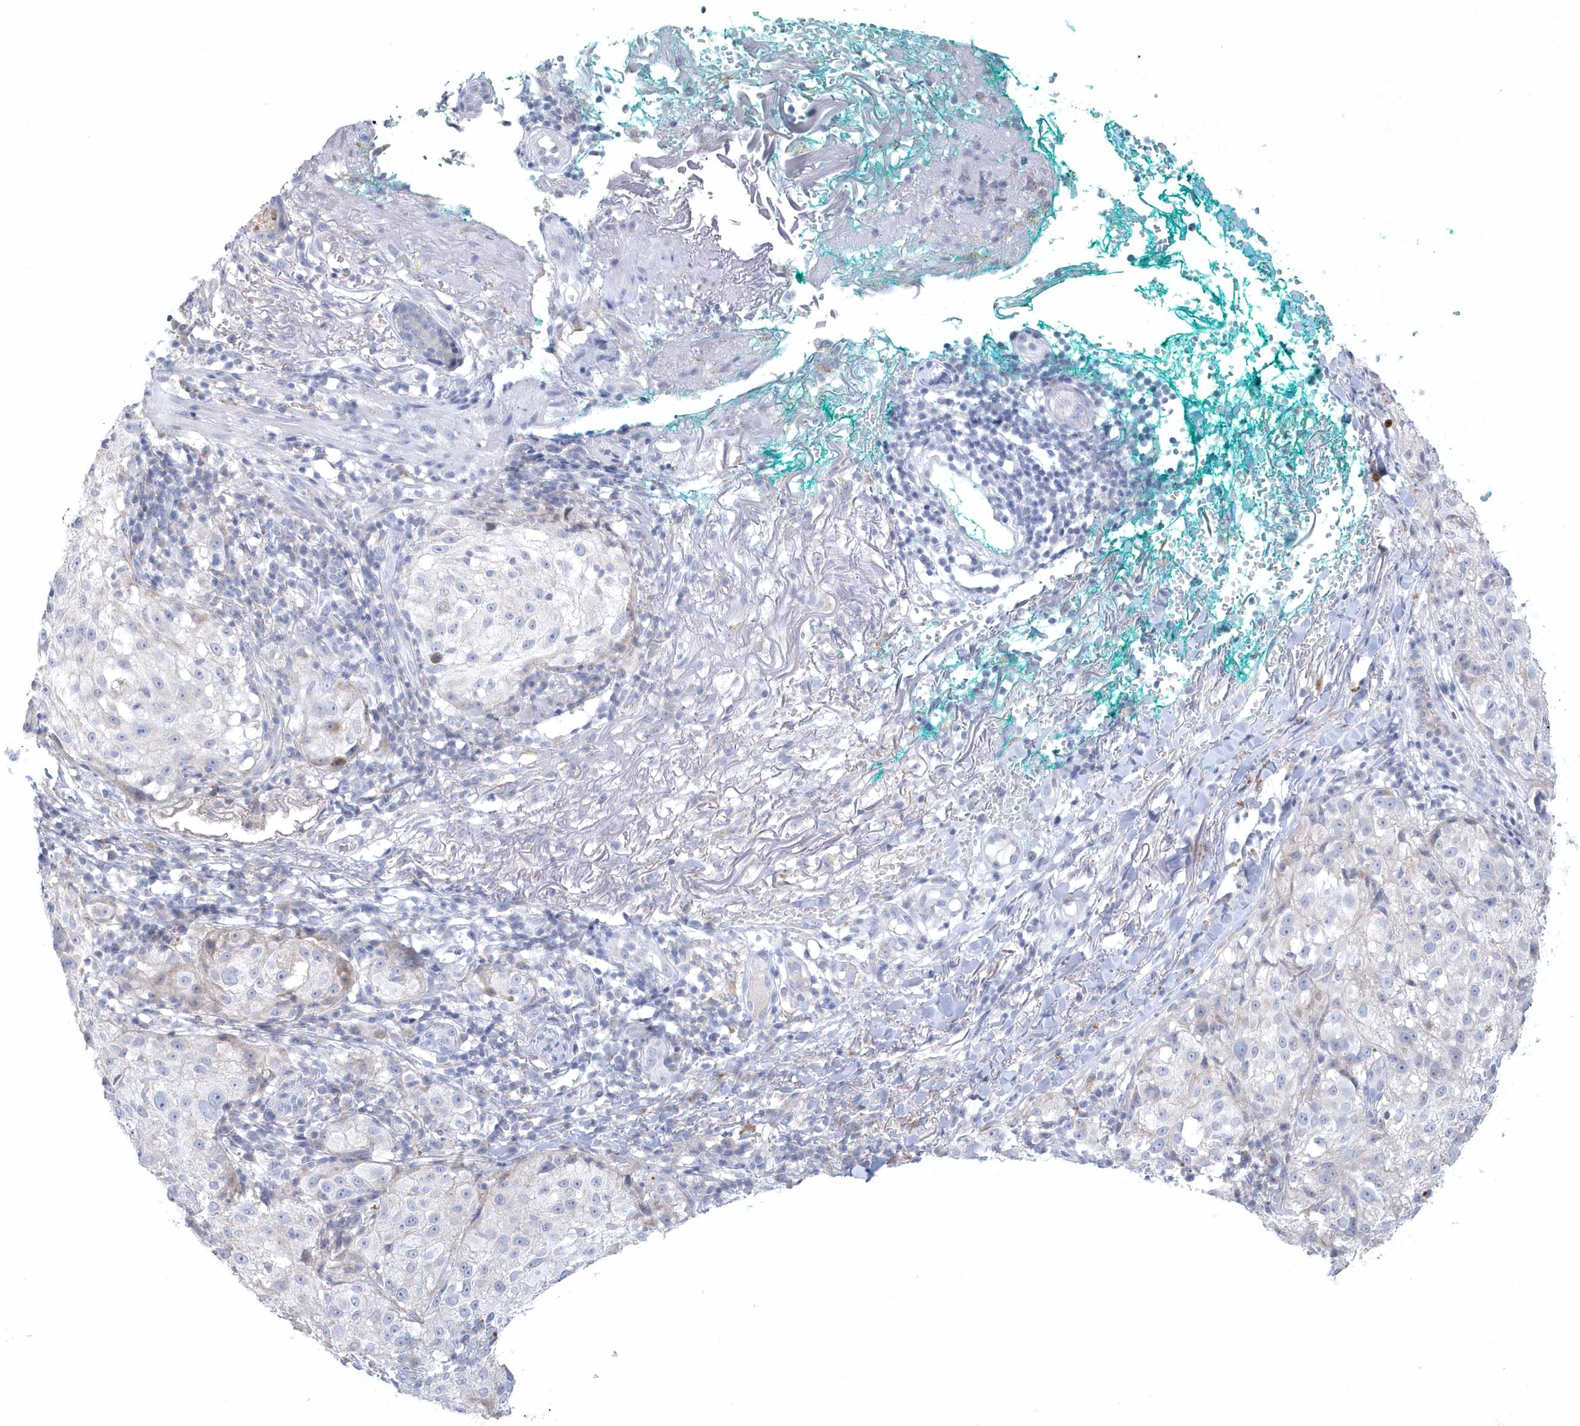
{"staining": {"intensity": "negative", "quantity": "none", "location": "none"}, "tissue": "melanoma", "cell_type": "Tumor cells", "image_type": "cancer", "snomed": [{"axis": "morphology", "description": "Necrosis, NOS"}, {"axis": "morphology", "description": "Malignant melanoma, NOS"}, {"axis": "topography", "description": "Skin"}], "caption": "A histopathology image of human malignant melanoma is negative for staining in tumor cells.", "gene": "NIPAL1", "patient": {"sex": "female", "age": 87}}